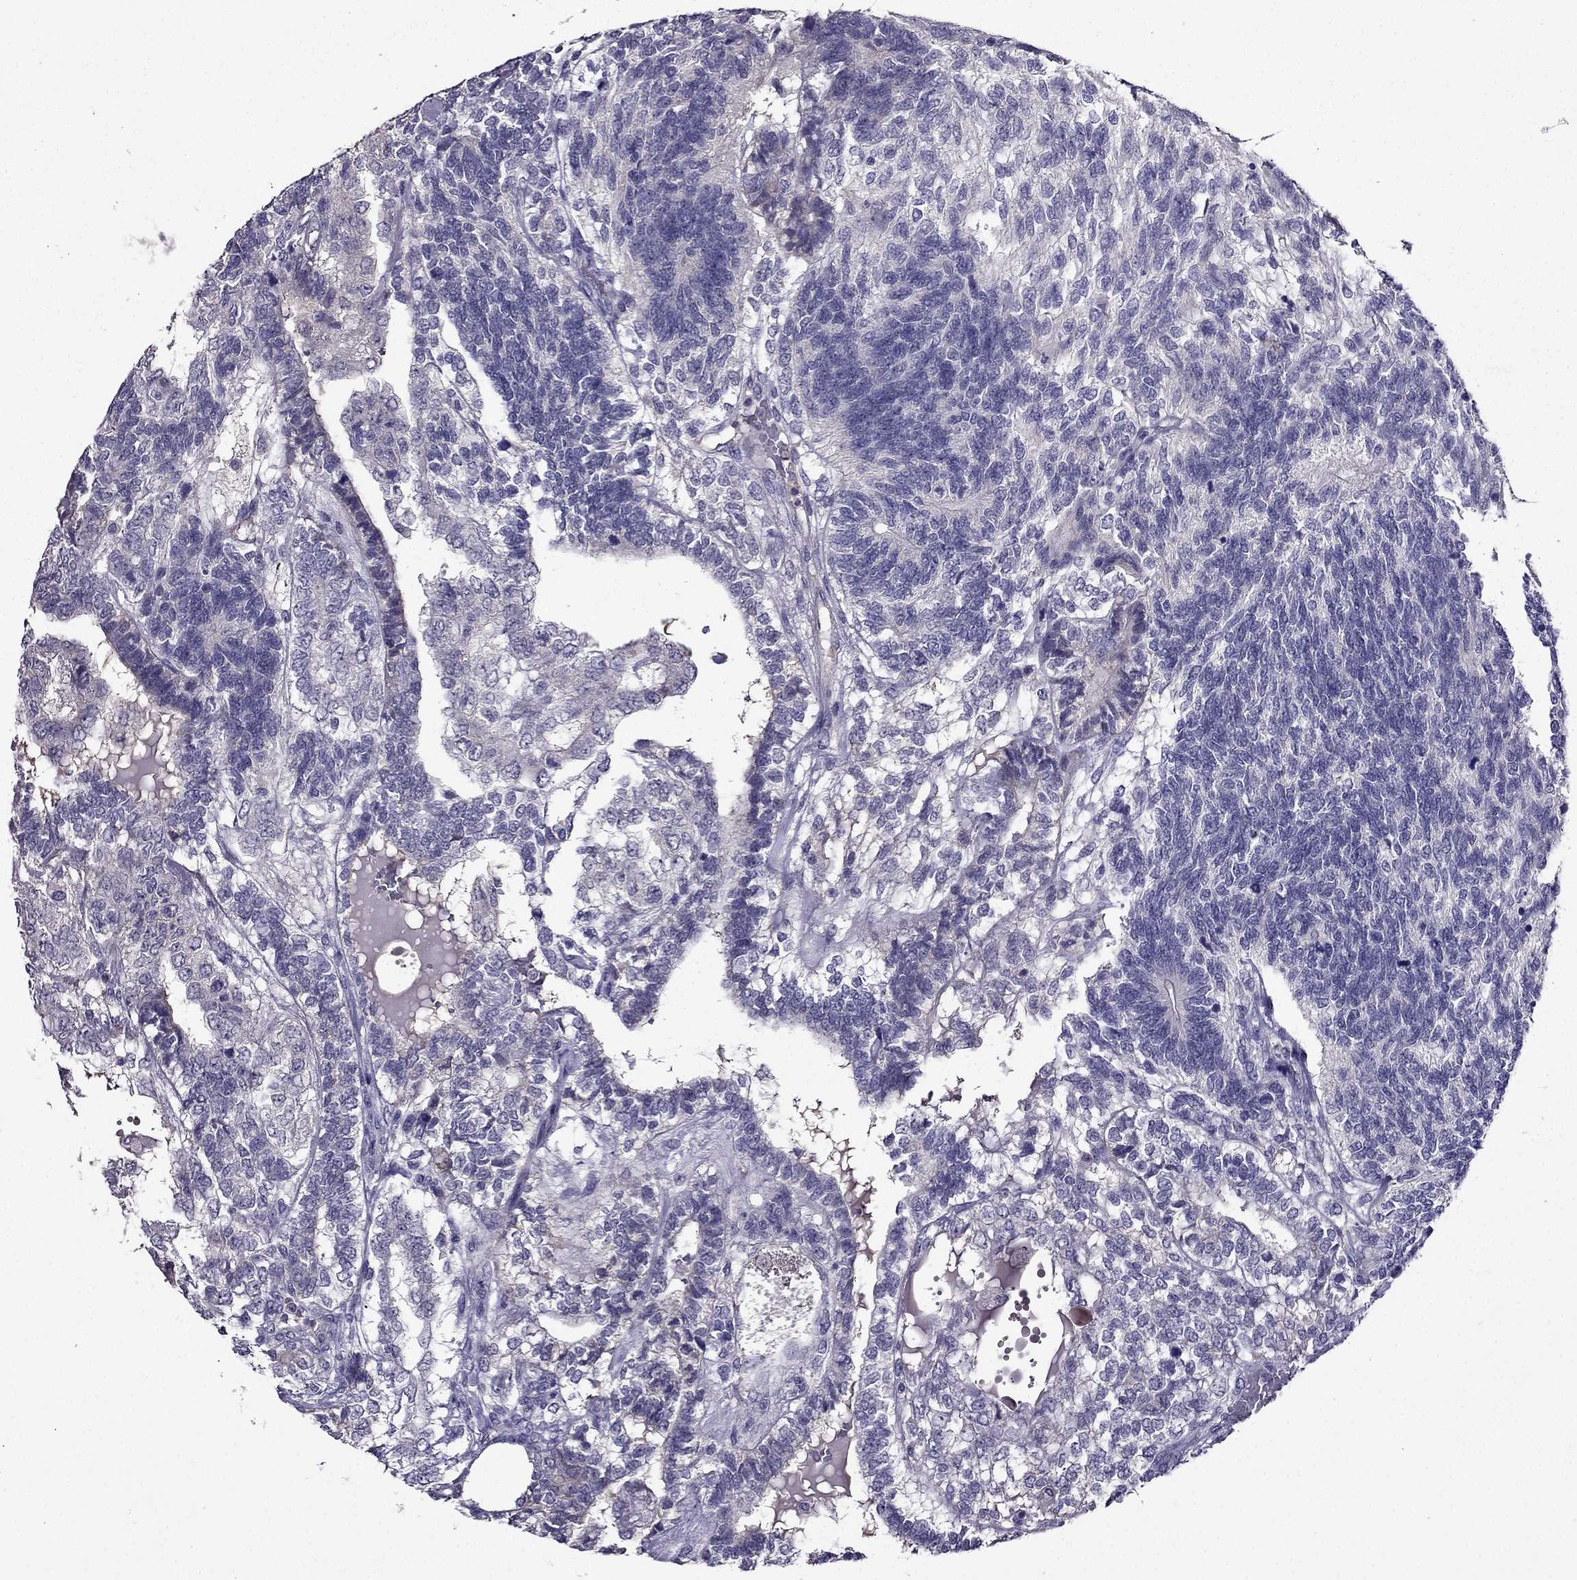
{"staining": {"intensity": "negative", "quantity": "none", "location": "none"}, "tissue": "testis cancer", "cell_type": "Tumor cells", "image_type": "cancer", "snomed": [{"axis": "morphology", "description": "Seminoma, NOS"}, {"axis": "morphology", "description": "Carcinoma, Embryonal, NOS"}, {"axis": "topography", "description": "Testis"}], "caption": "DAB immunohistochemical staining of testis seminoma exhibits no significant staining in tumor cells. The staining was performed using DAB (3,3'-diaminobenzidine) to visualize the protein expression in brown, while the nuclei were stained in blue with hematoxylin (Magnification: 20x).", "gene": "DUSP15", "patient": {"sex": "male", "age": 41}}